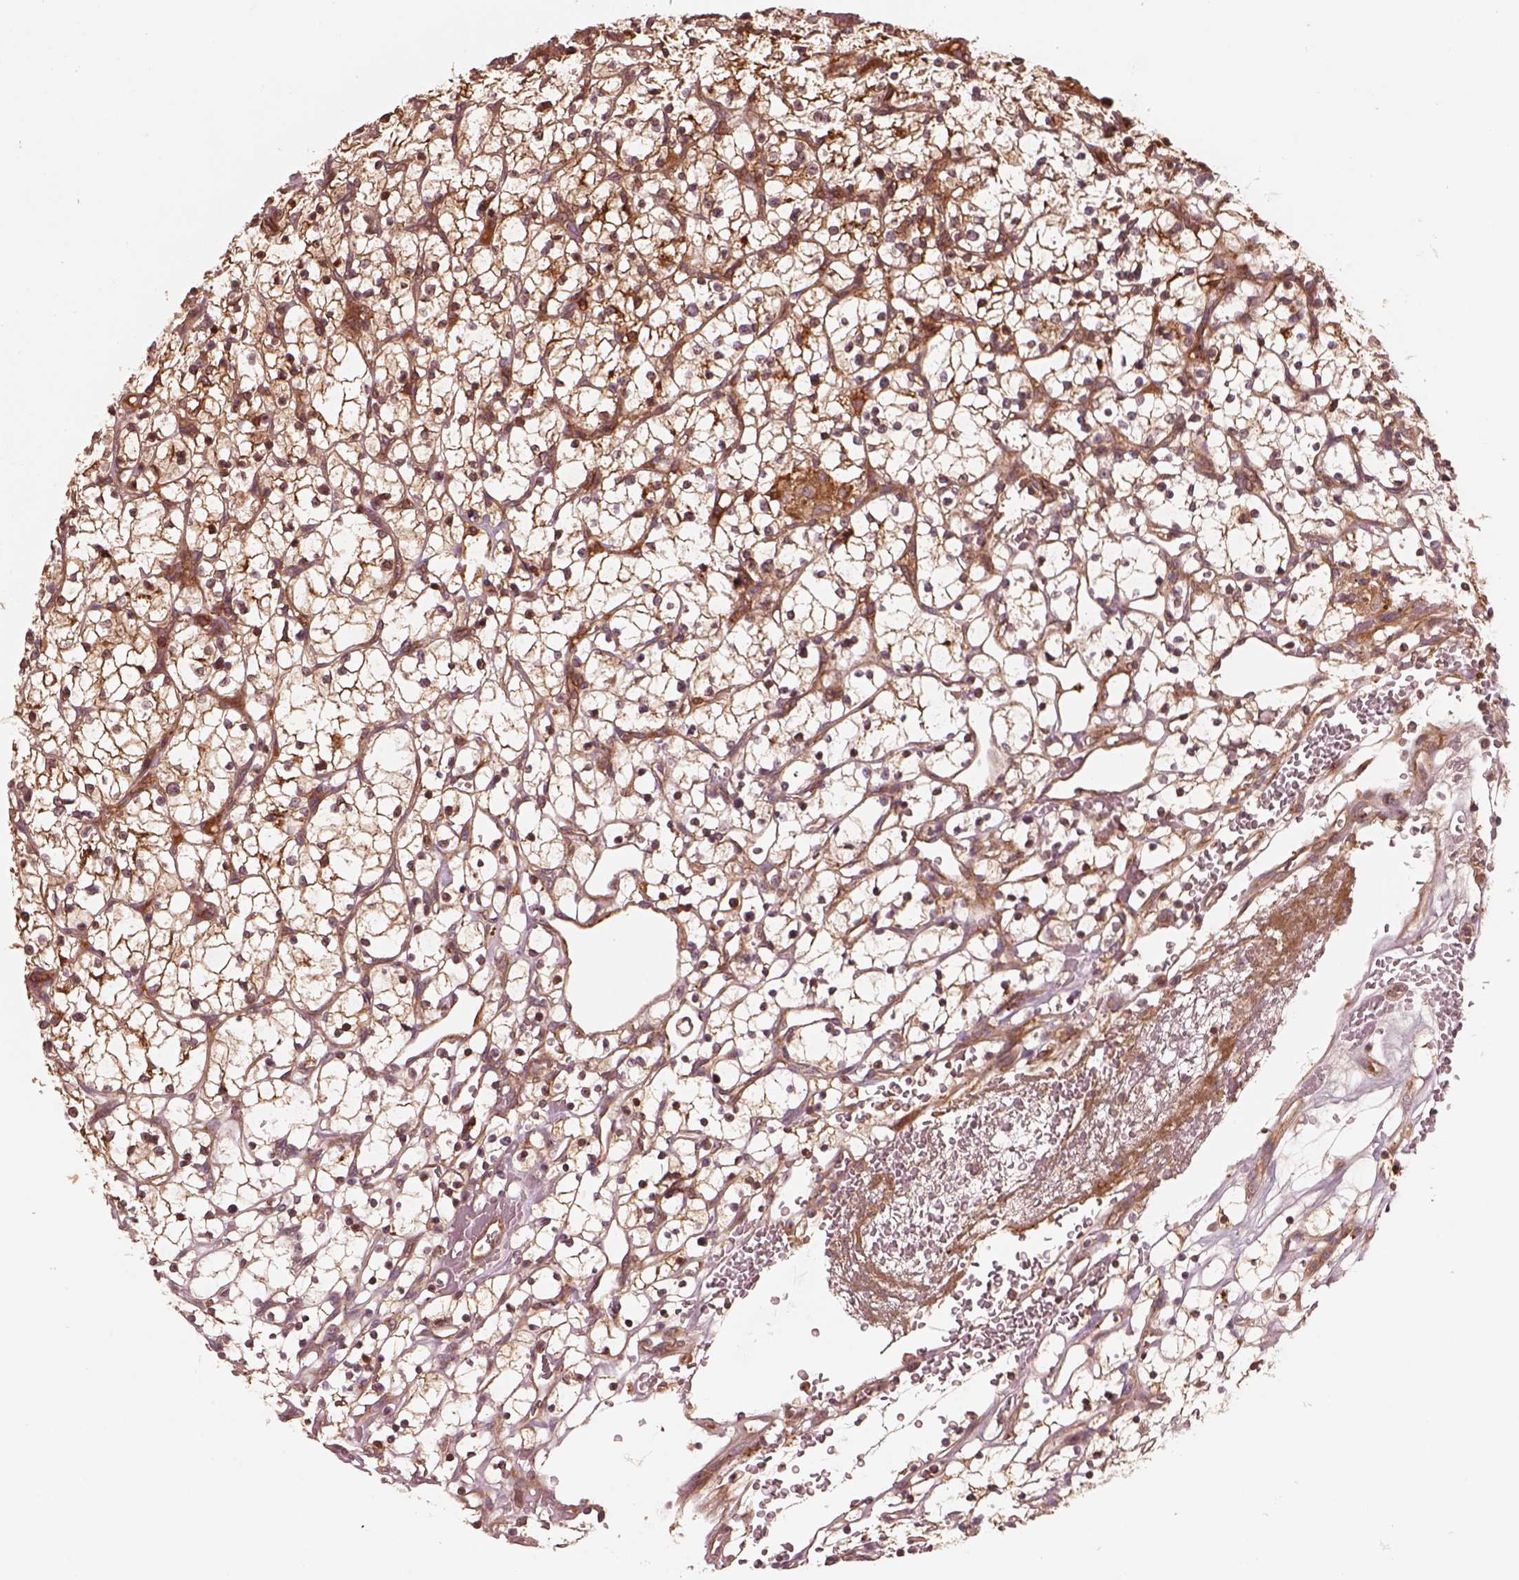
{"staining": {"intensity": "moderate", "quantity": "25%-75%", "location": "cytoplasmic/membranous"}, "tissue": "renal cancer", "cell_type": "Tumor cells", "image_type": "cancer", "snomed": [{"axis": "morphology", "description": "Adenocarcinoma, NOS"}, {"axis": "topography", "description": "Kidney"}], "caption": "Approximately 25%-75% of tumor cells in renal adenocarcinoma demonstrate moderate cytoplasmic/membranous protein expression as visualized by brown immunohistochemical staining.", "gene": "ASCC2", "patient": {"sex": "female", "age": 64}}